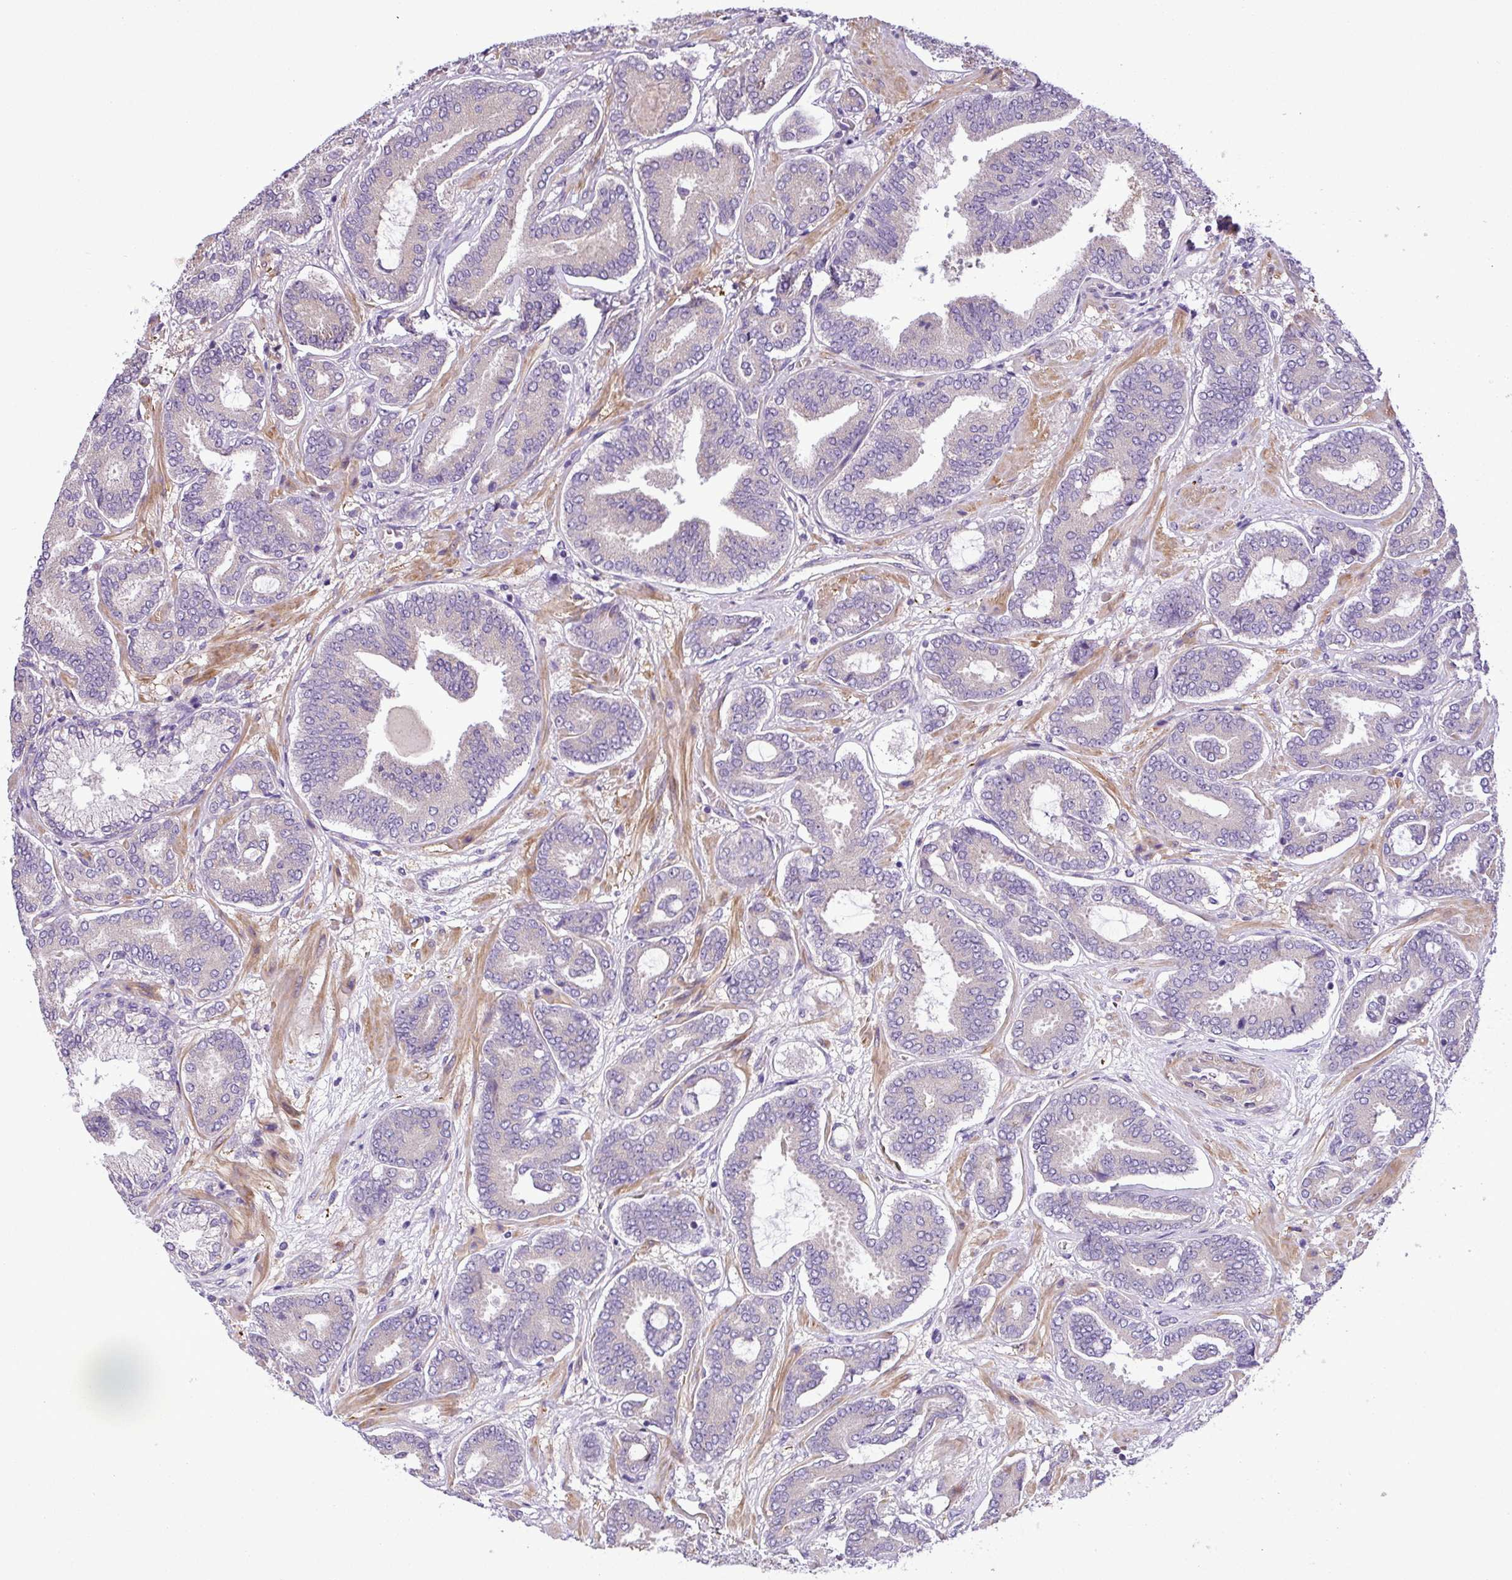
{"staining": {"intensity": "negative", "quantity": "none", "location": "none"}, "tissue": "prostate cancer", "cell_type": "Tumor cells", "image_type": "cancer", "snomed": [{"axis": "morphology", "description": "Adenocarcinoma, Low grade"}, {"axis": "topography", "description": "Prostate and seminal vesicle, NOS"}], "caption": "This is a image of immunohistochemistry staining of prostate cancer, which shows no expression in tumor cells.", "gene": "MOCS3", "patient": {"sex": "male", "age": 61}}